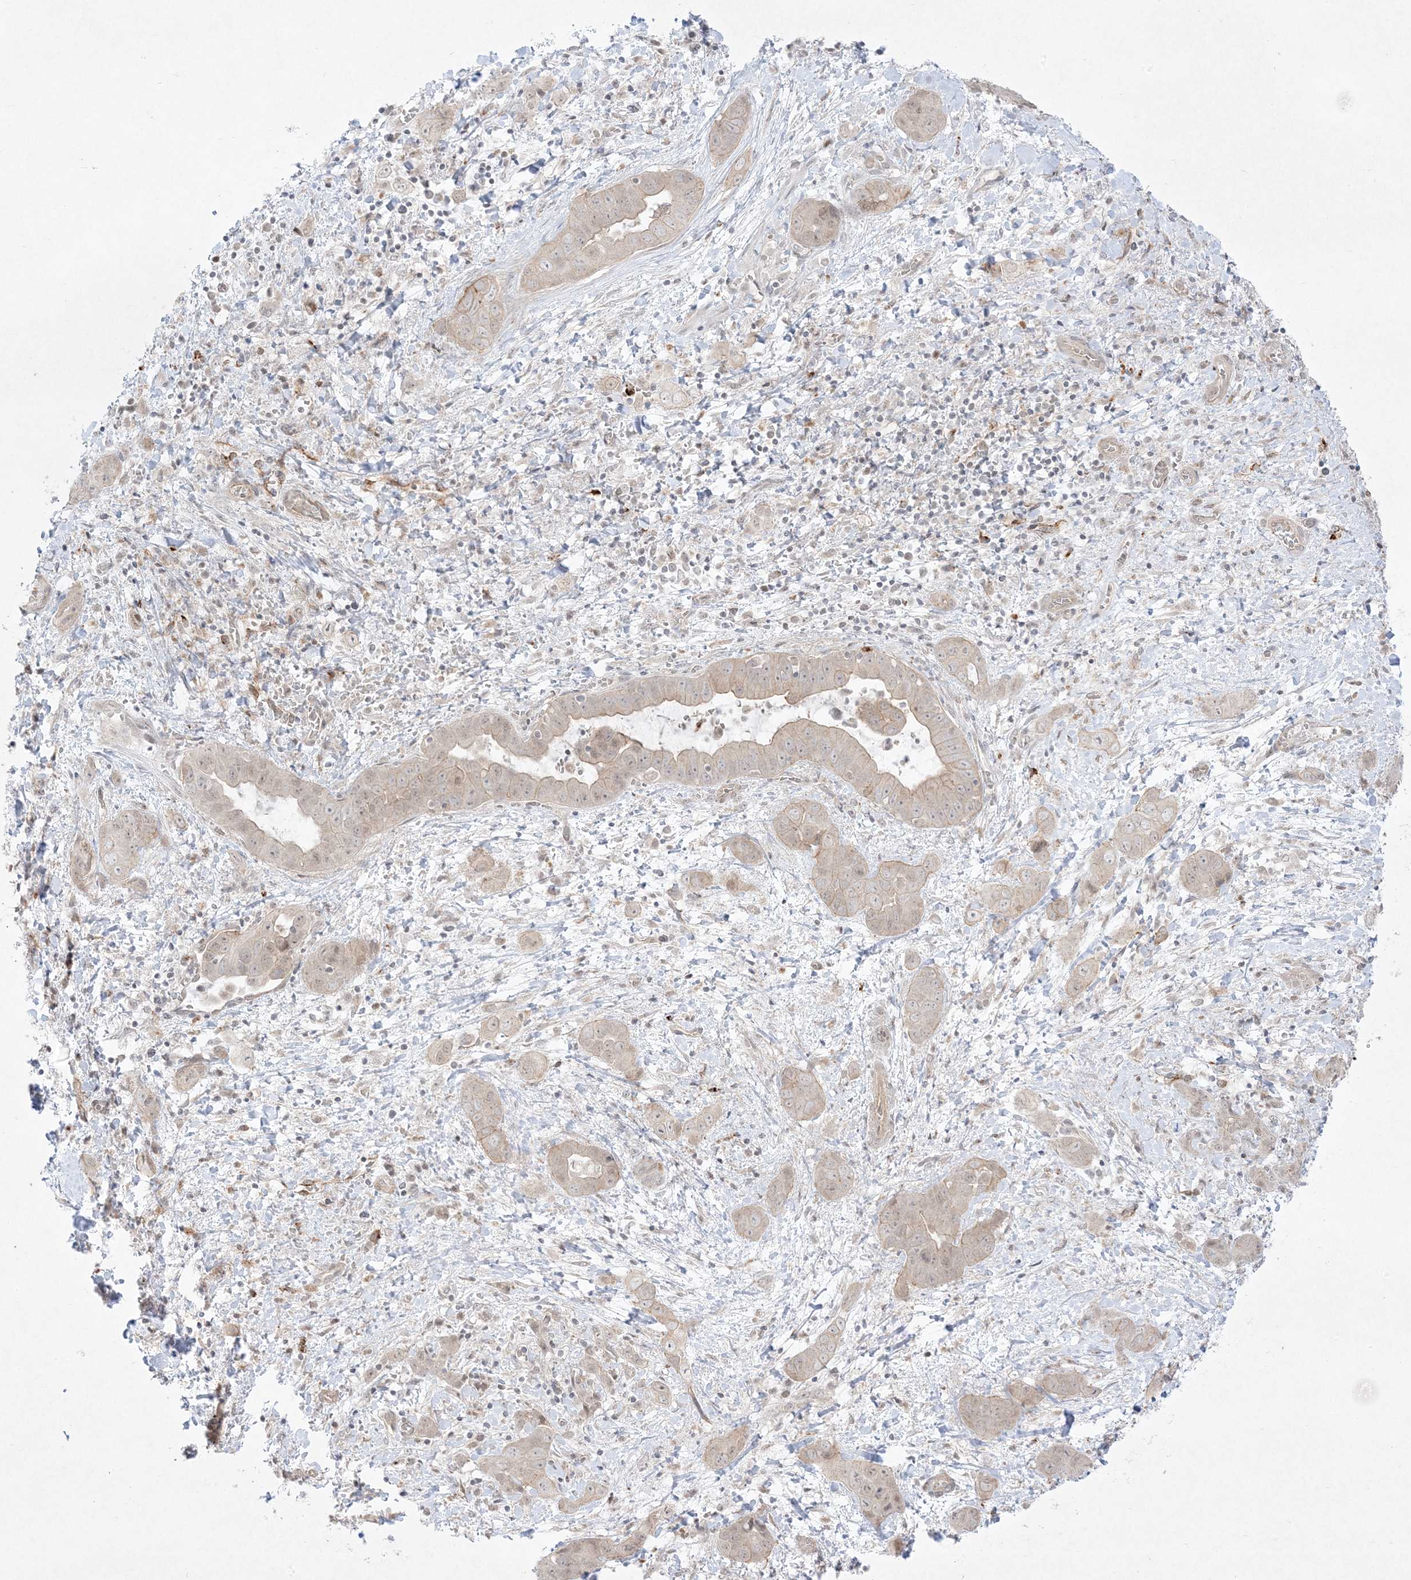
{"staining": {"intensity": "weak", "quantity": "25%-75%", "location": "cytoplasmic/membranous"}, "tissue": "liver cancer", "cell_type": "Tumor cells", "image_type": "cancer", "snomed": [{"axis": "morphology", "description": "Cholangiocarcinoma"}, {"axis": "topography", "description": "Liver"}], "caption": "DAB (3,3'-diaminobenzidine) immunohistochemical staining of liver cancer (cholangiocarcinoma) reveals weak cytoplasmic/membranous protein staining in about 25%-75% of tumor cells.", "gene": "PTK6", "patient": {"sex": "female", "age": 52}}